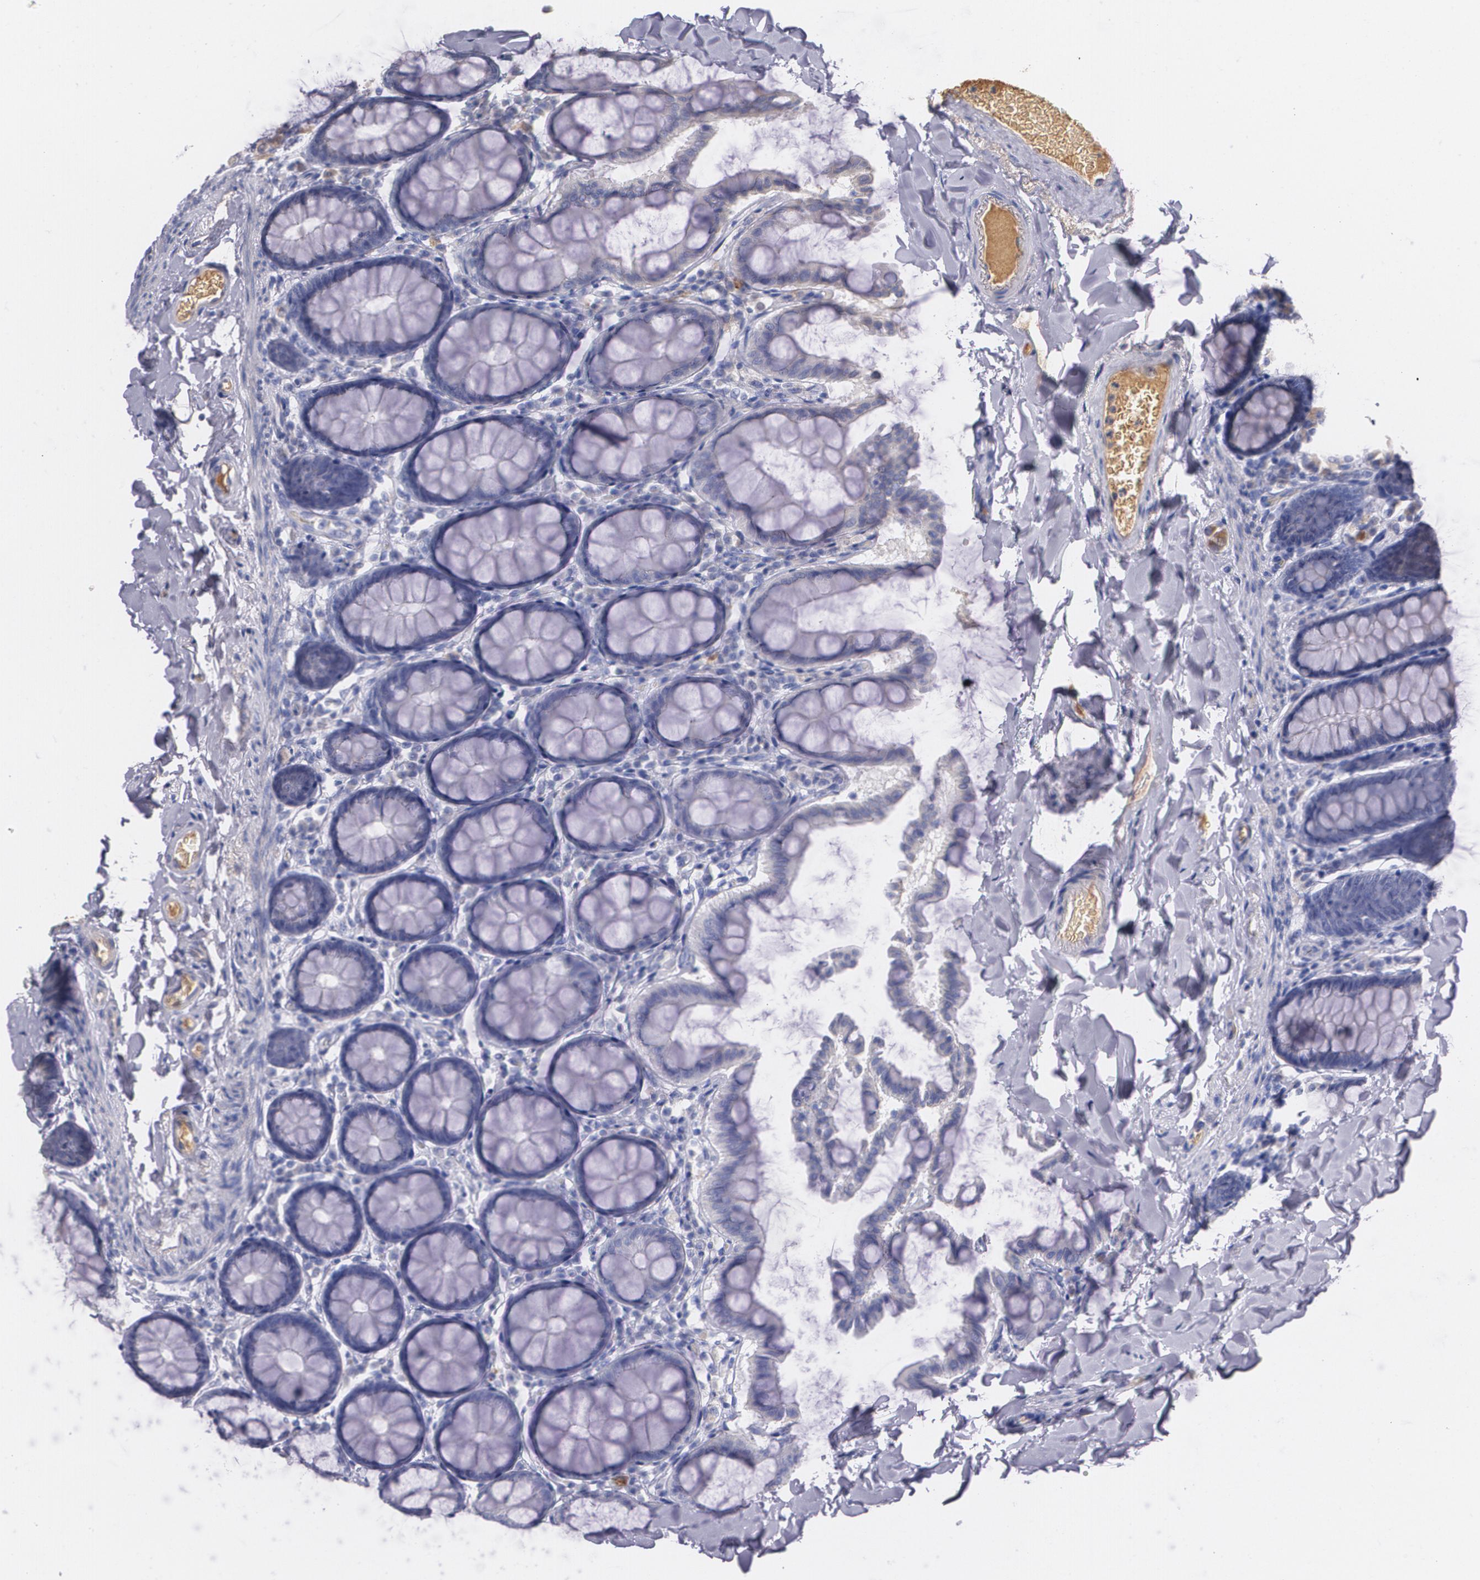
{"staining": {"intensity": "negative", "quantity": "none", "location": "none"}, "tissue": "colon", "cell_type": "Endothelial cells", "image_type": "normal", "snomed": [{"axis": "morphology", "description": "Normal tissue, NOS"}, {"axis": "topography", "description": "Colon"}], "caption": "This is an immunohistochemistry (IHC) micrograph of benign human colon. There is no positivity in endothelial cells.", "gene": "AMBP", "patient": {"sex": "female", "age": 61}}